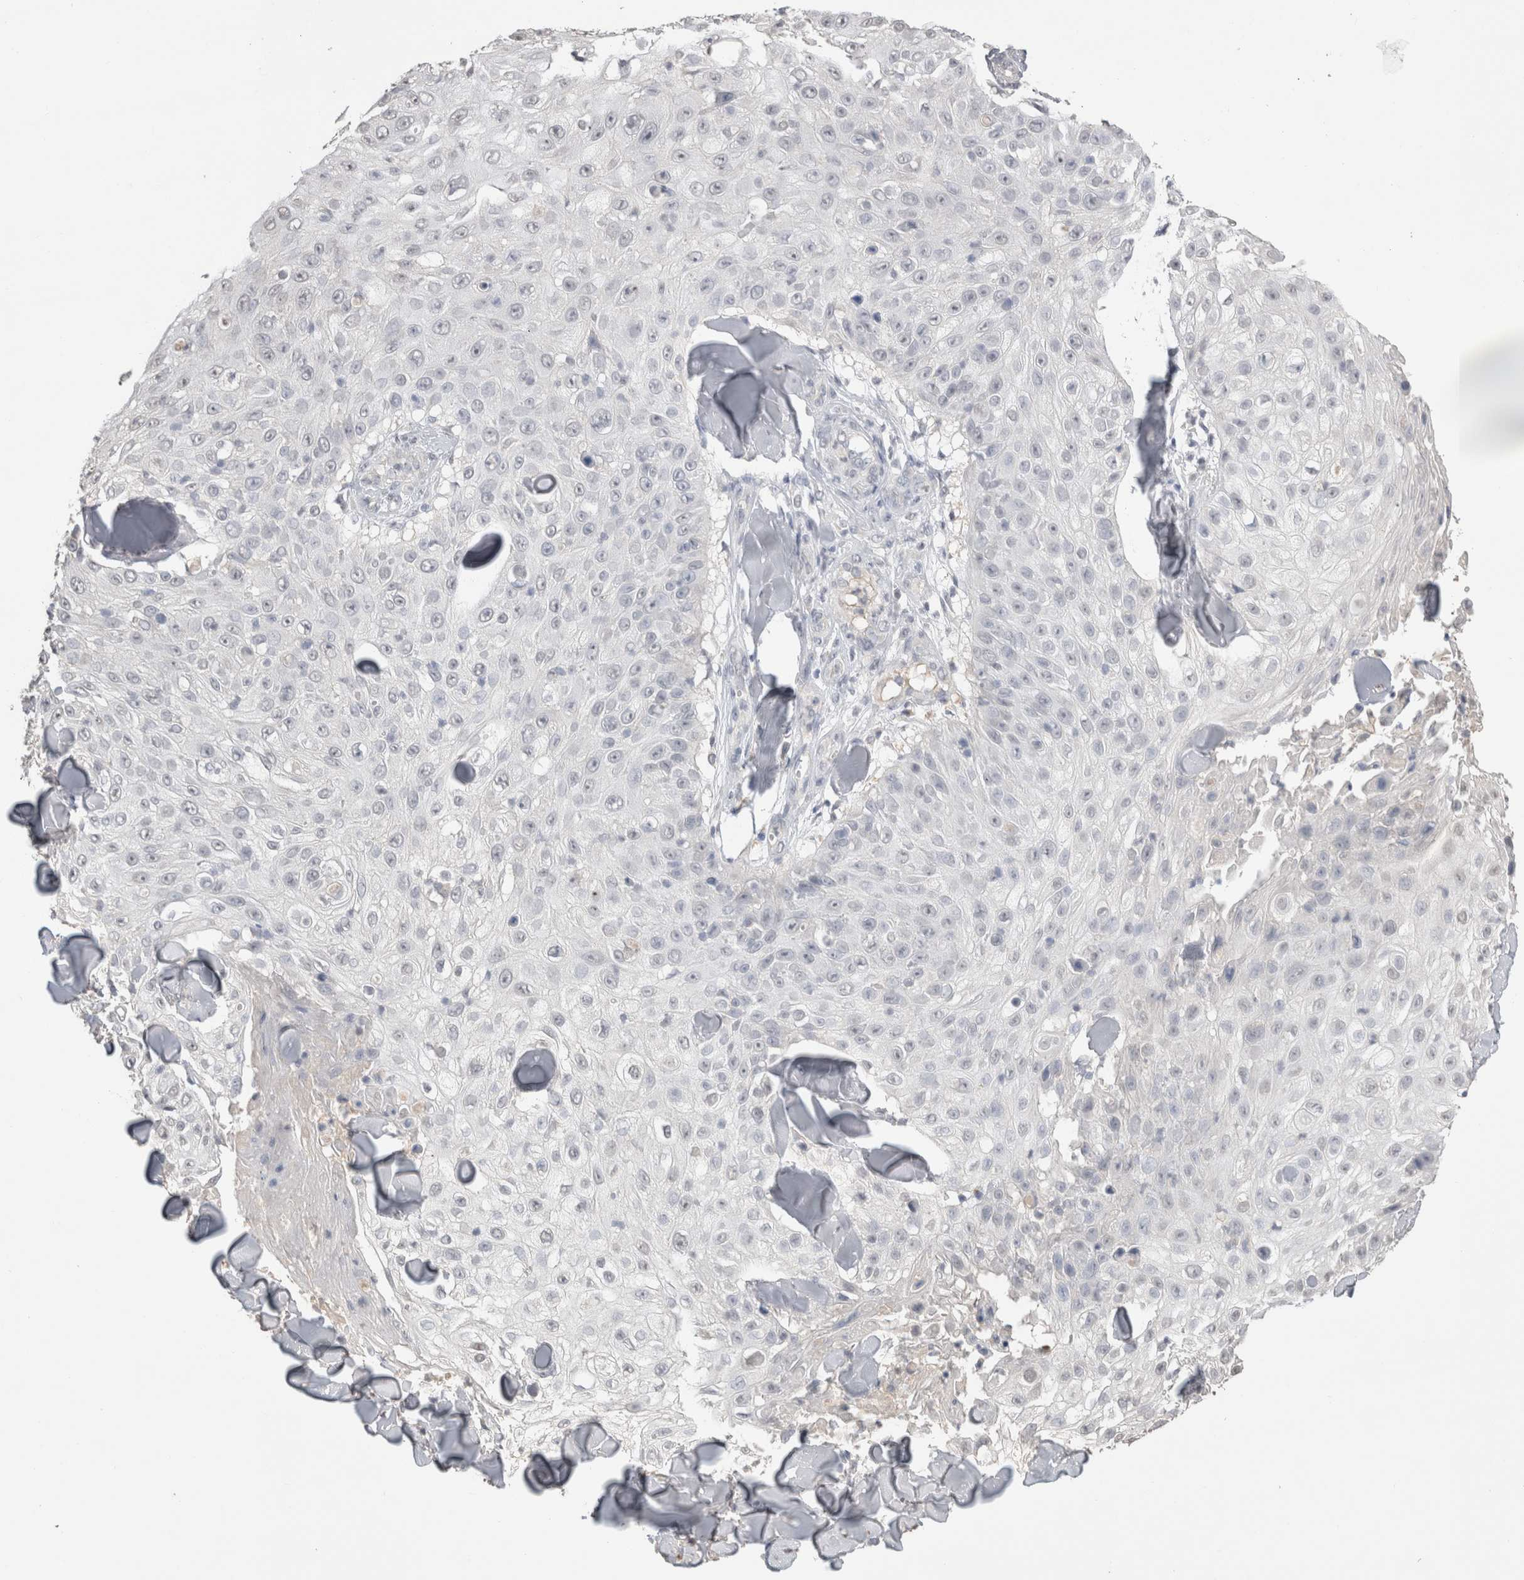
{"staining": {"intensity": "negative", "quantity": "none", "location": "none"}, "tissue": "skin cancer", "cell_type": "Tumor cells", "image_type": "cancer", "snomed": [{"axis": "morphology", "description": "Squamous cell carcinoma, NOS"}, {"axis": "topography", "description": "Skin"}], "caption": "Immunohistochemistry image of neoplastic tissue: human skin cancer (squamous cell carcinoma) stained with DAB shows no significant protein positivity in tumor cells.", "gene": "NAALADL2", "patient": {"sex": "male", "age": 86}}